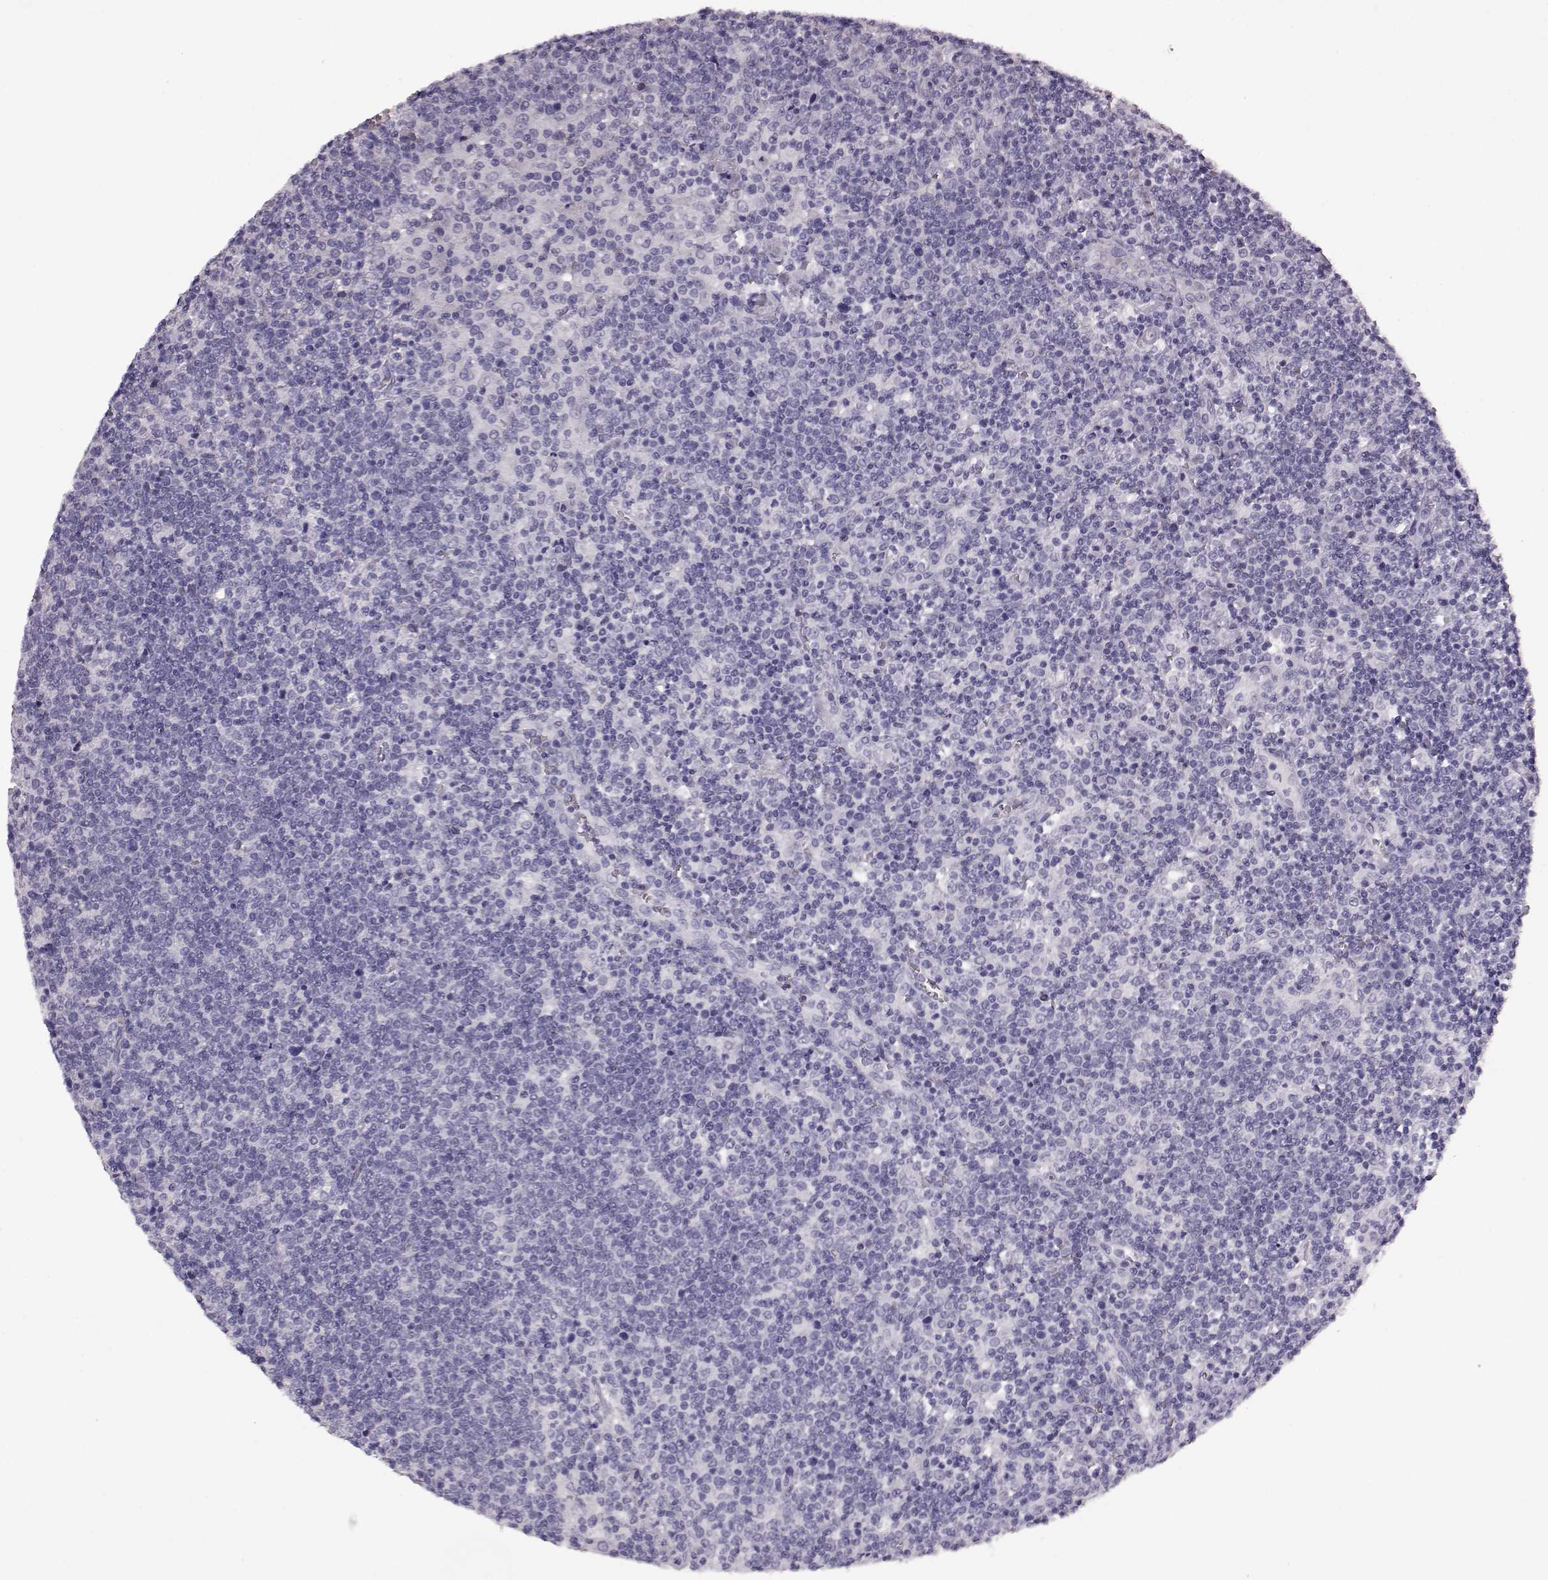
{"staining": {"intensity": "negative", "quantity": "none", "location": "none"}, "tissue": "lymphoma", "cell_type": "Tumor cells", "image_type": "cancer", "snomed": [{"axis": "morphology", "description": "Malignant lymphoma, non-Hodgkin's type, High grade"}, {"axis": "topography", "description": "Lymph node"}], "caption": "The micrograph shows no significant staining in tumor cells of lymphoma.", "gene": "AIPL1", "patient": {"sex": "male", "age": 61}}